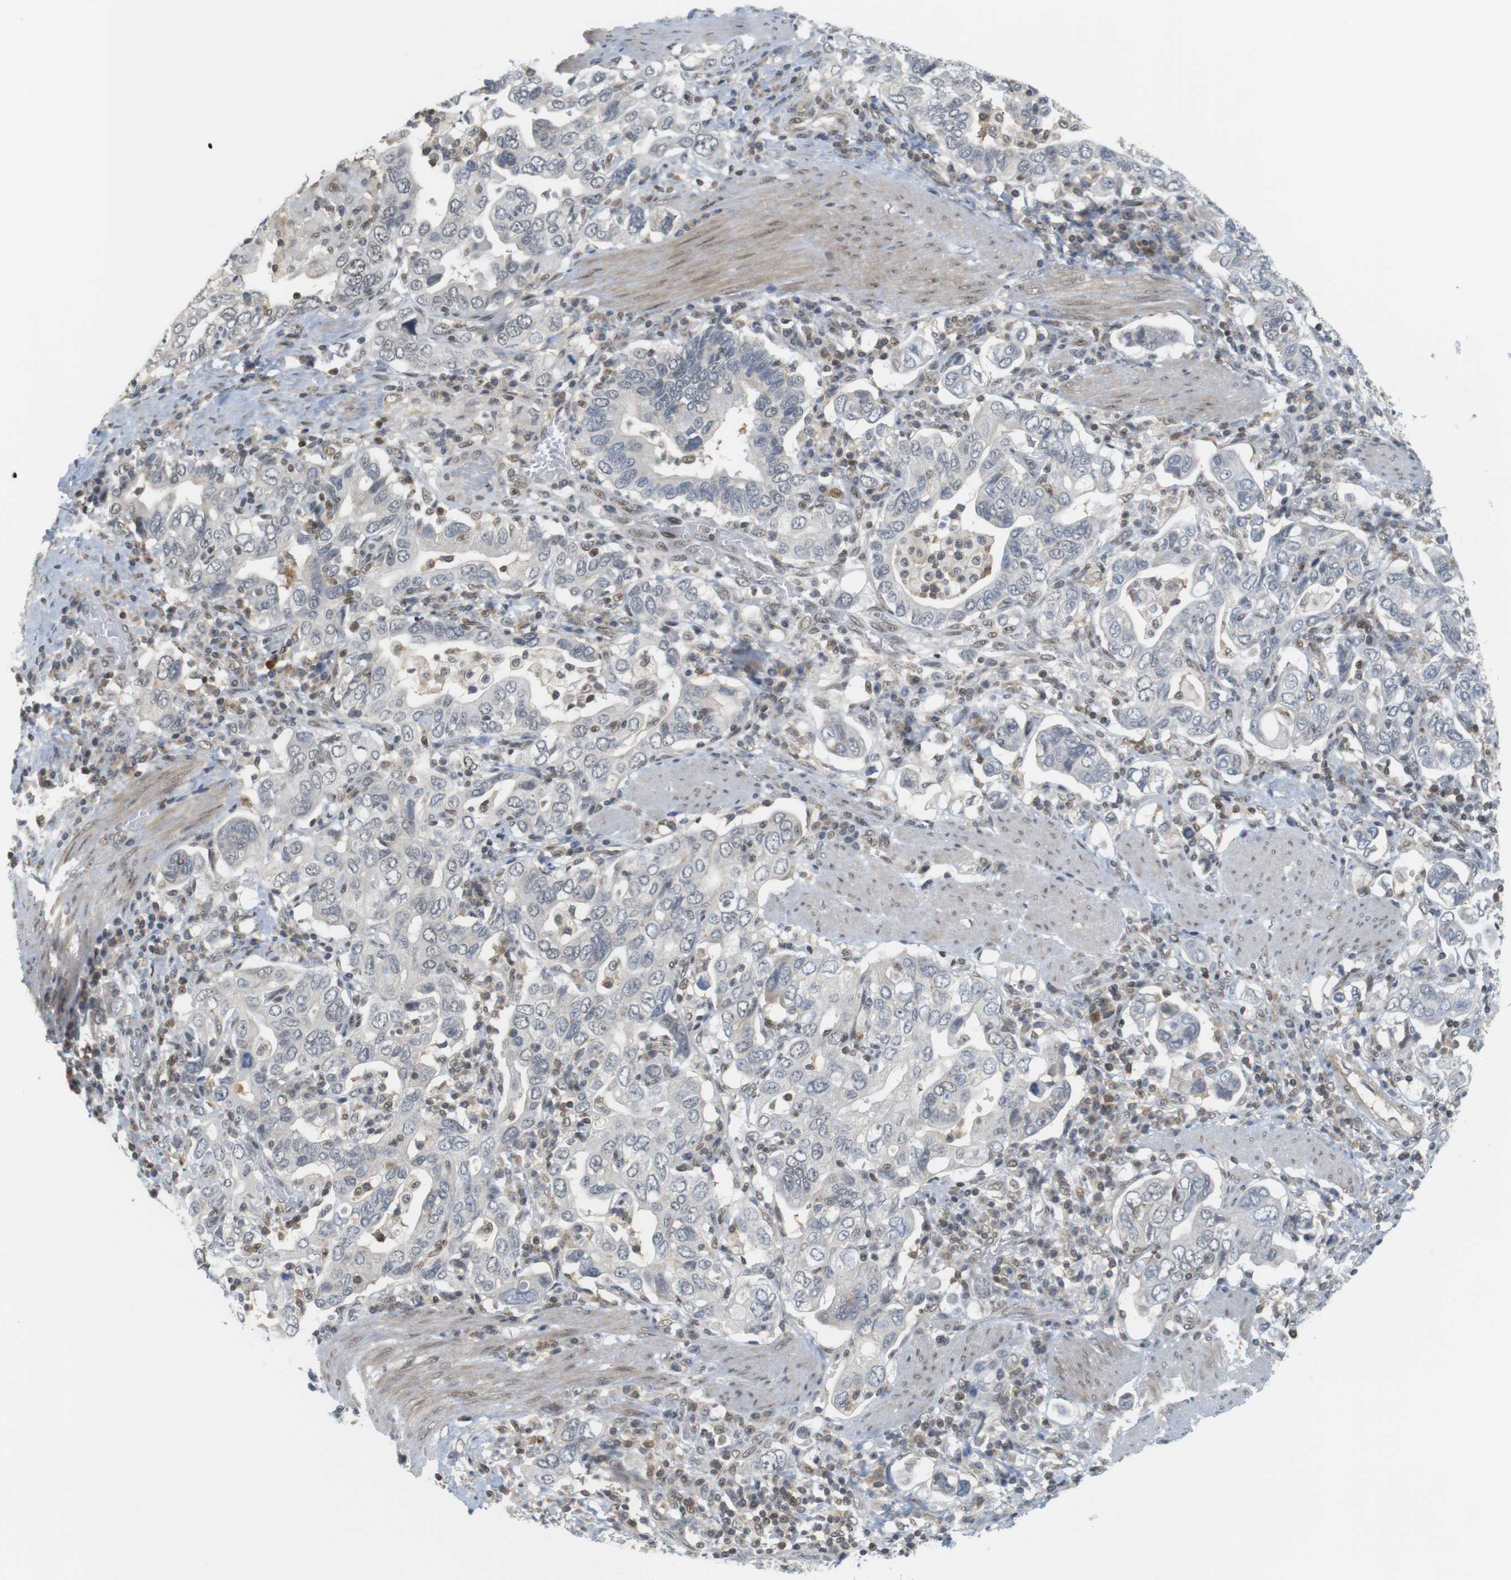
{"staining": {"intensity": "negative", "quantity": "none", "location": "none"}, "tissue": "stomach cancer", "cell_type": "Tumor cells", "image_type": "cancer", "snomed": [{"axis": "morphology", "description": "Adenocarcinoma, NOS"}, {"axis": "topography", "description": "Stomach, upper"}], "caption": "Immunohistochemistry (IHC) micrograph of stomach cancer (adenocarcinoma) stained for a protein (brown), which displays no expression in tumor cells.", "gene": "BRD4", "patient": {"sex": "male", "age": 62}}